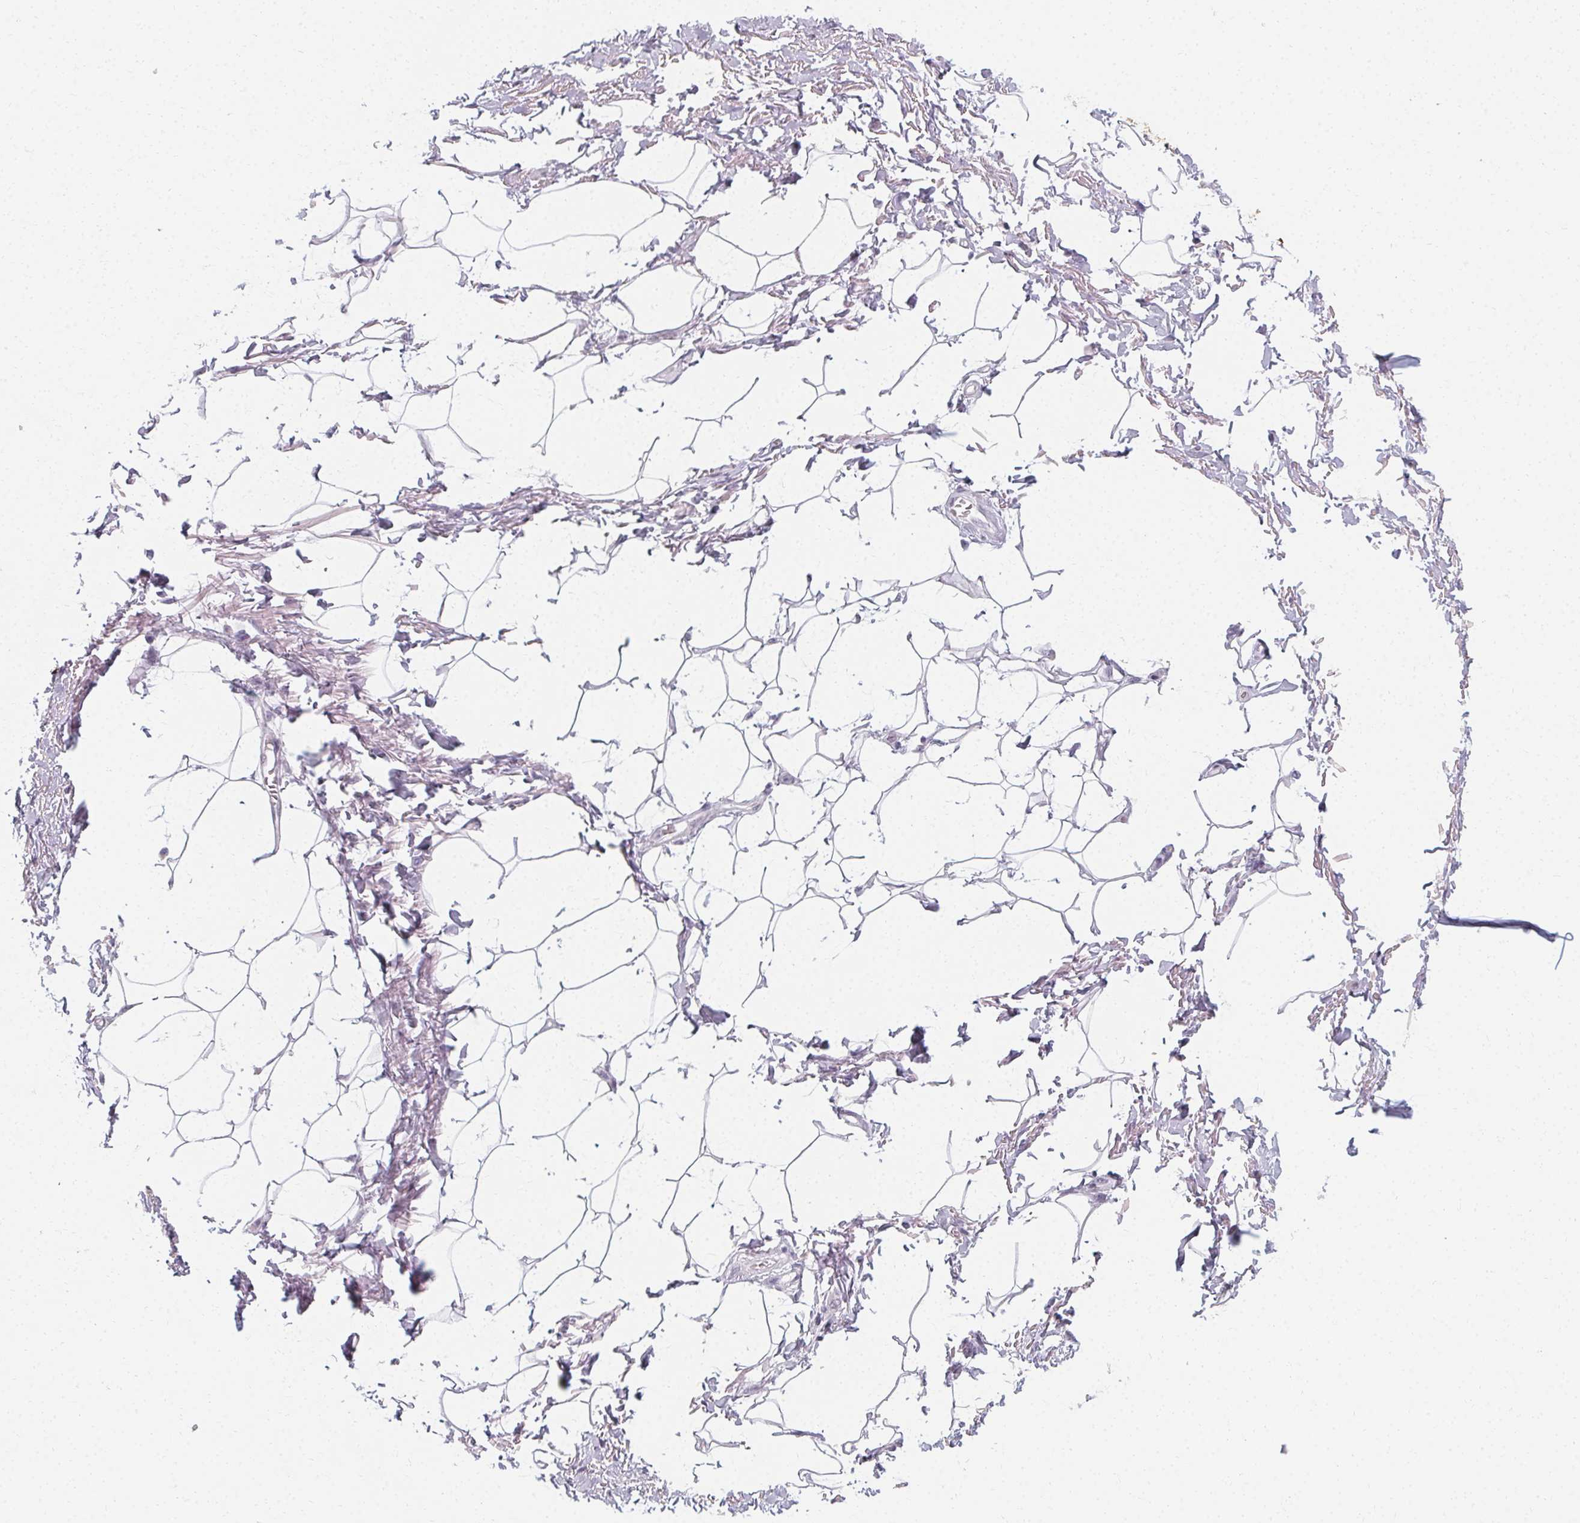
{"staining": {"intensity": "negative", "quantity": "none", "location": "none"}, "tissue": "adipose tissue", "cell_type": "Adipocytes", "image_type": "normal", "snomed": [{"axis": "morphology", "description": "Normal tissue, NOS"}, {"axis": "topography", "description": "Peripheral nerve tissue"}], "caption": "Image shows no protein positivity in adipocytes of unremarkable adipose tissue. (Stains: DAB (3,3'-diaminobenzidine) IHC with hematoxylin counter stain, Microscopy: brightfield microscopy at high magnification).", "gene": "SYNPR", "patient": {"sex": "male", "age": 51}}